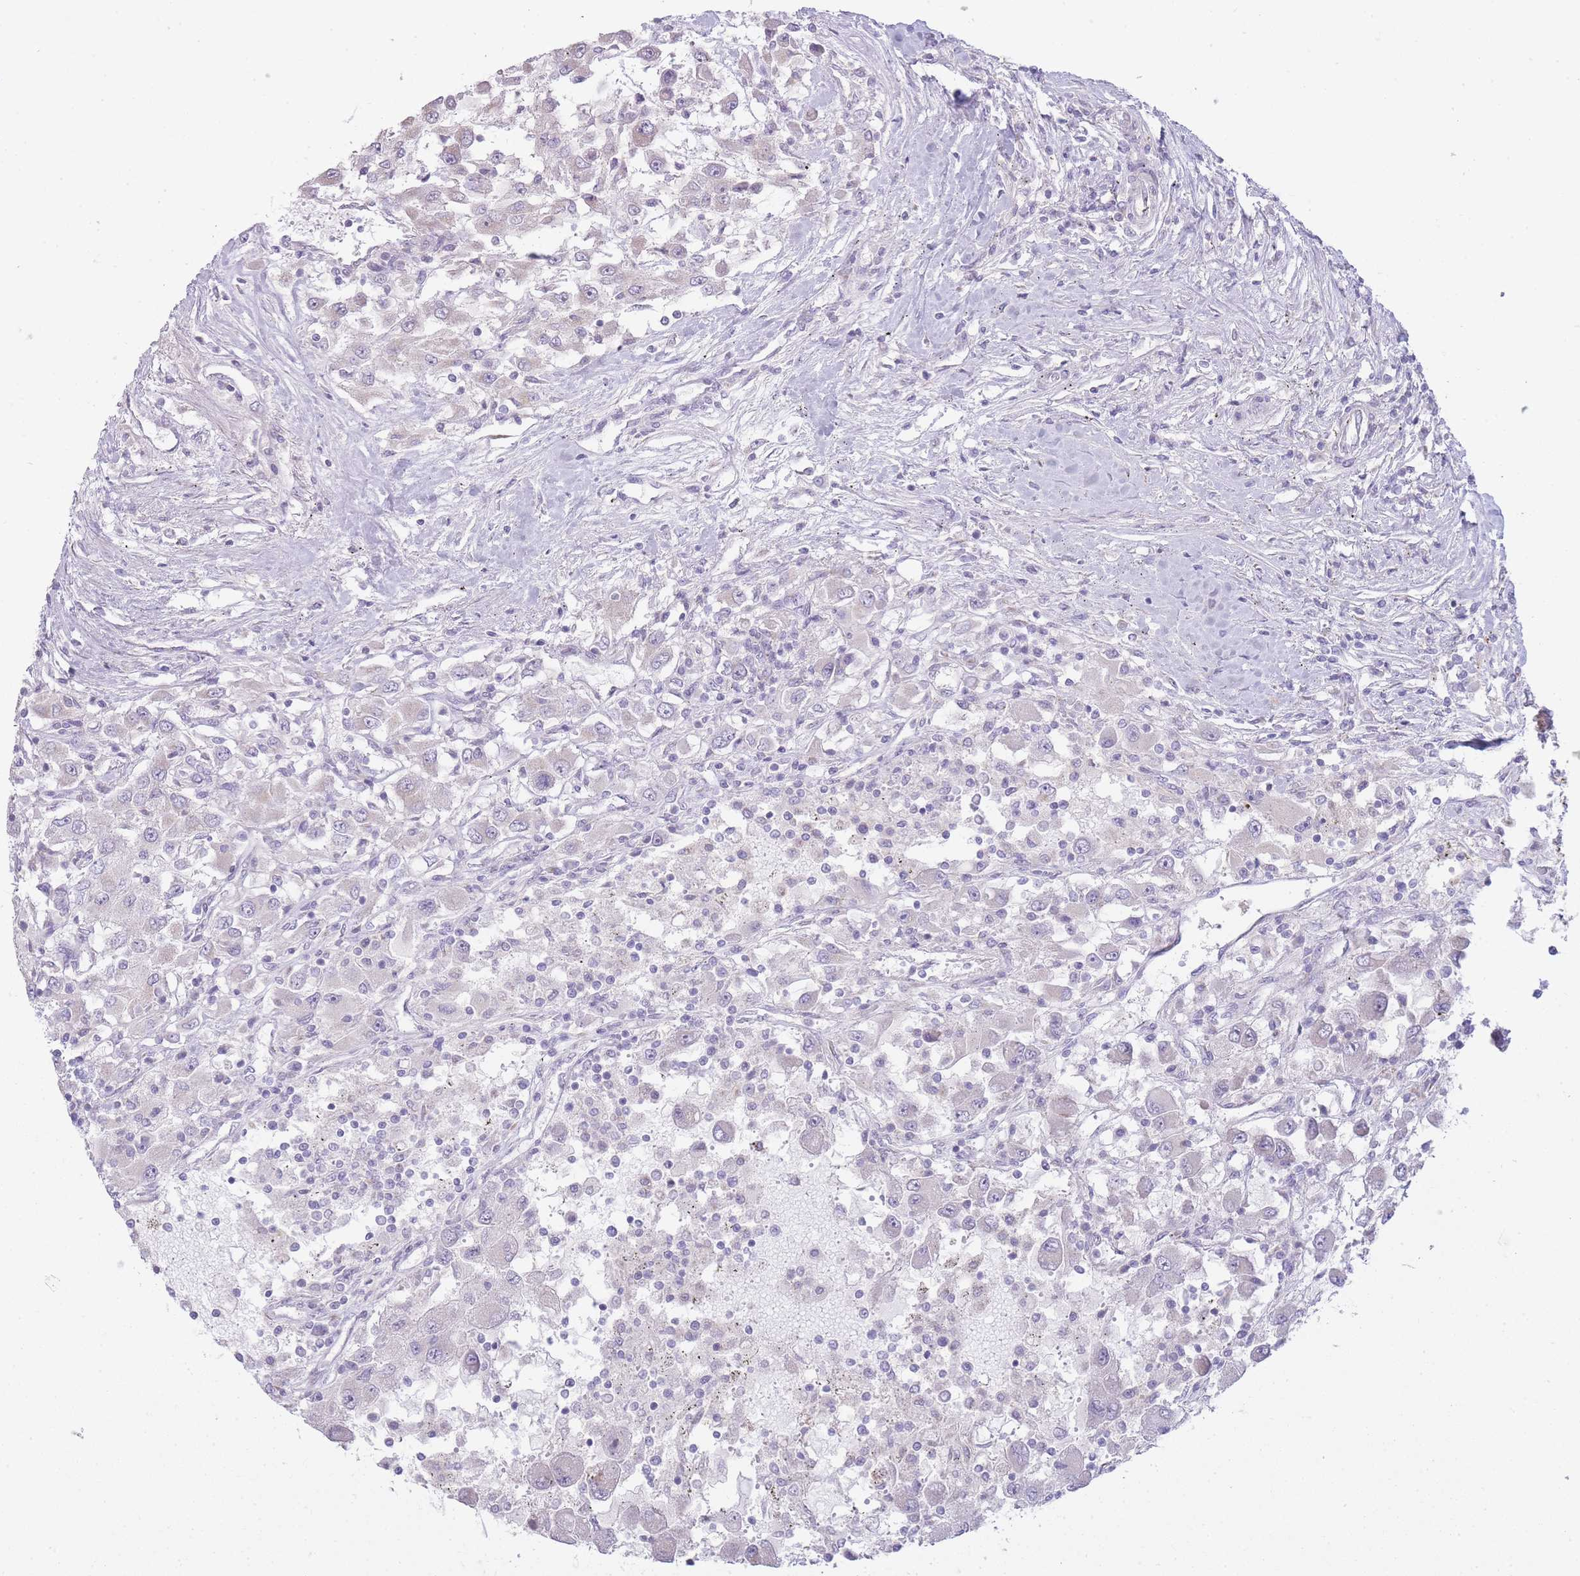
{"staining": {"intensity": "negative", "quantity": "none", "location": "none"}, "tissue": "renal cancer", "cell_type": "Tumor cells", "image_type": "cancer", "snomed": [{"axis": "morphology", "description": "Adenocarcinoma, NOS"}, {"axis": "topography", "description": "Kidney"}], "caption": "This is a photomicrograph of immunohistochemistry (IHC) staining of adenocarcinoma (renal), which shows no expression in tumor cells.", "gene": "PPP3R2", "patient": {"sex": "female", "age": 67}}